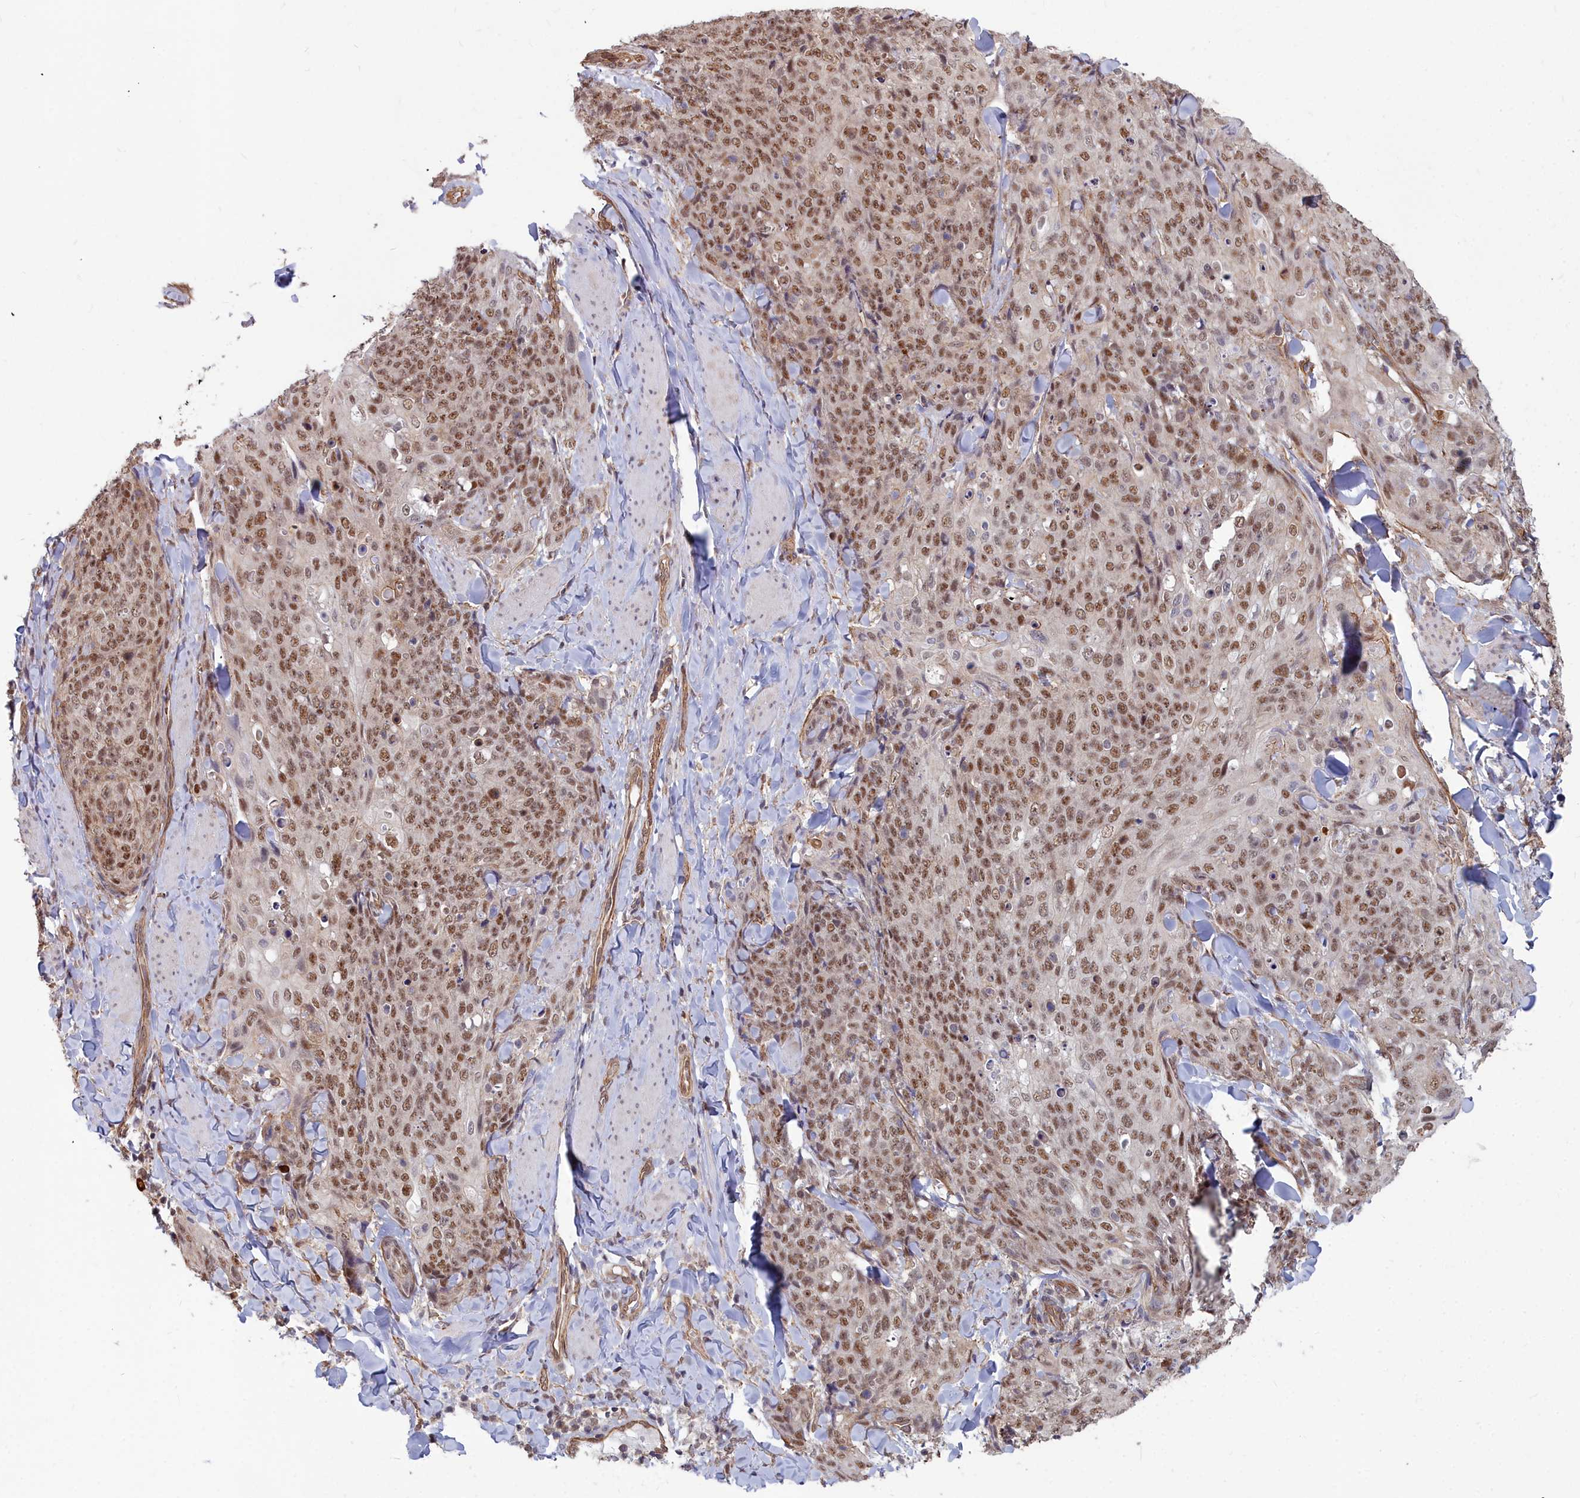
{"staining": {"intensity": "moderate", "quantity": ">75%", "location": "nuclear"}, "tissue": "skin cancer", "cell_type": "Tumor cells", "image_type": "cancer", "snomed": [{"axis": "morphology", "description": "Squamous cell carcinoma, NOS"}, {"axis": "topography", "description": "Skin"}, {"axis": "topography", "description": "Vulva"}], "caption": "This image displays IHC staining of human skin squamous cell carcinoma, with medium moderate nuclear positivity in approximately >75% of tumor cells.", "gene": "YJU2", "patient": {"sex": "female", "age": 85}}